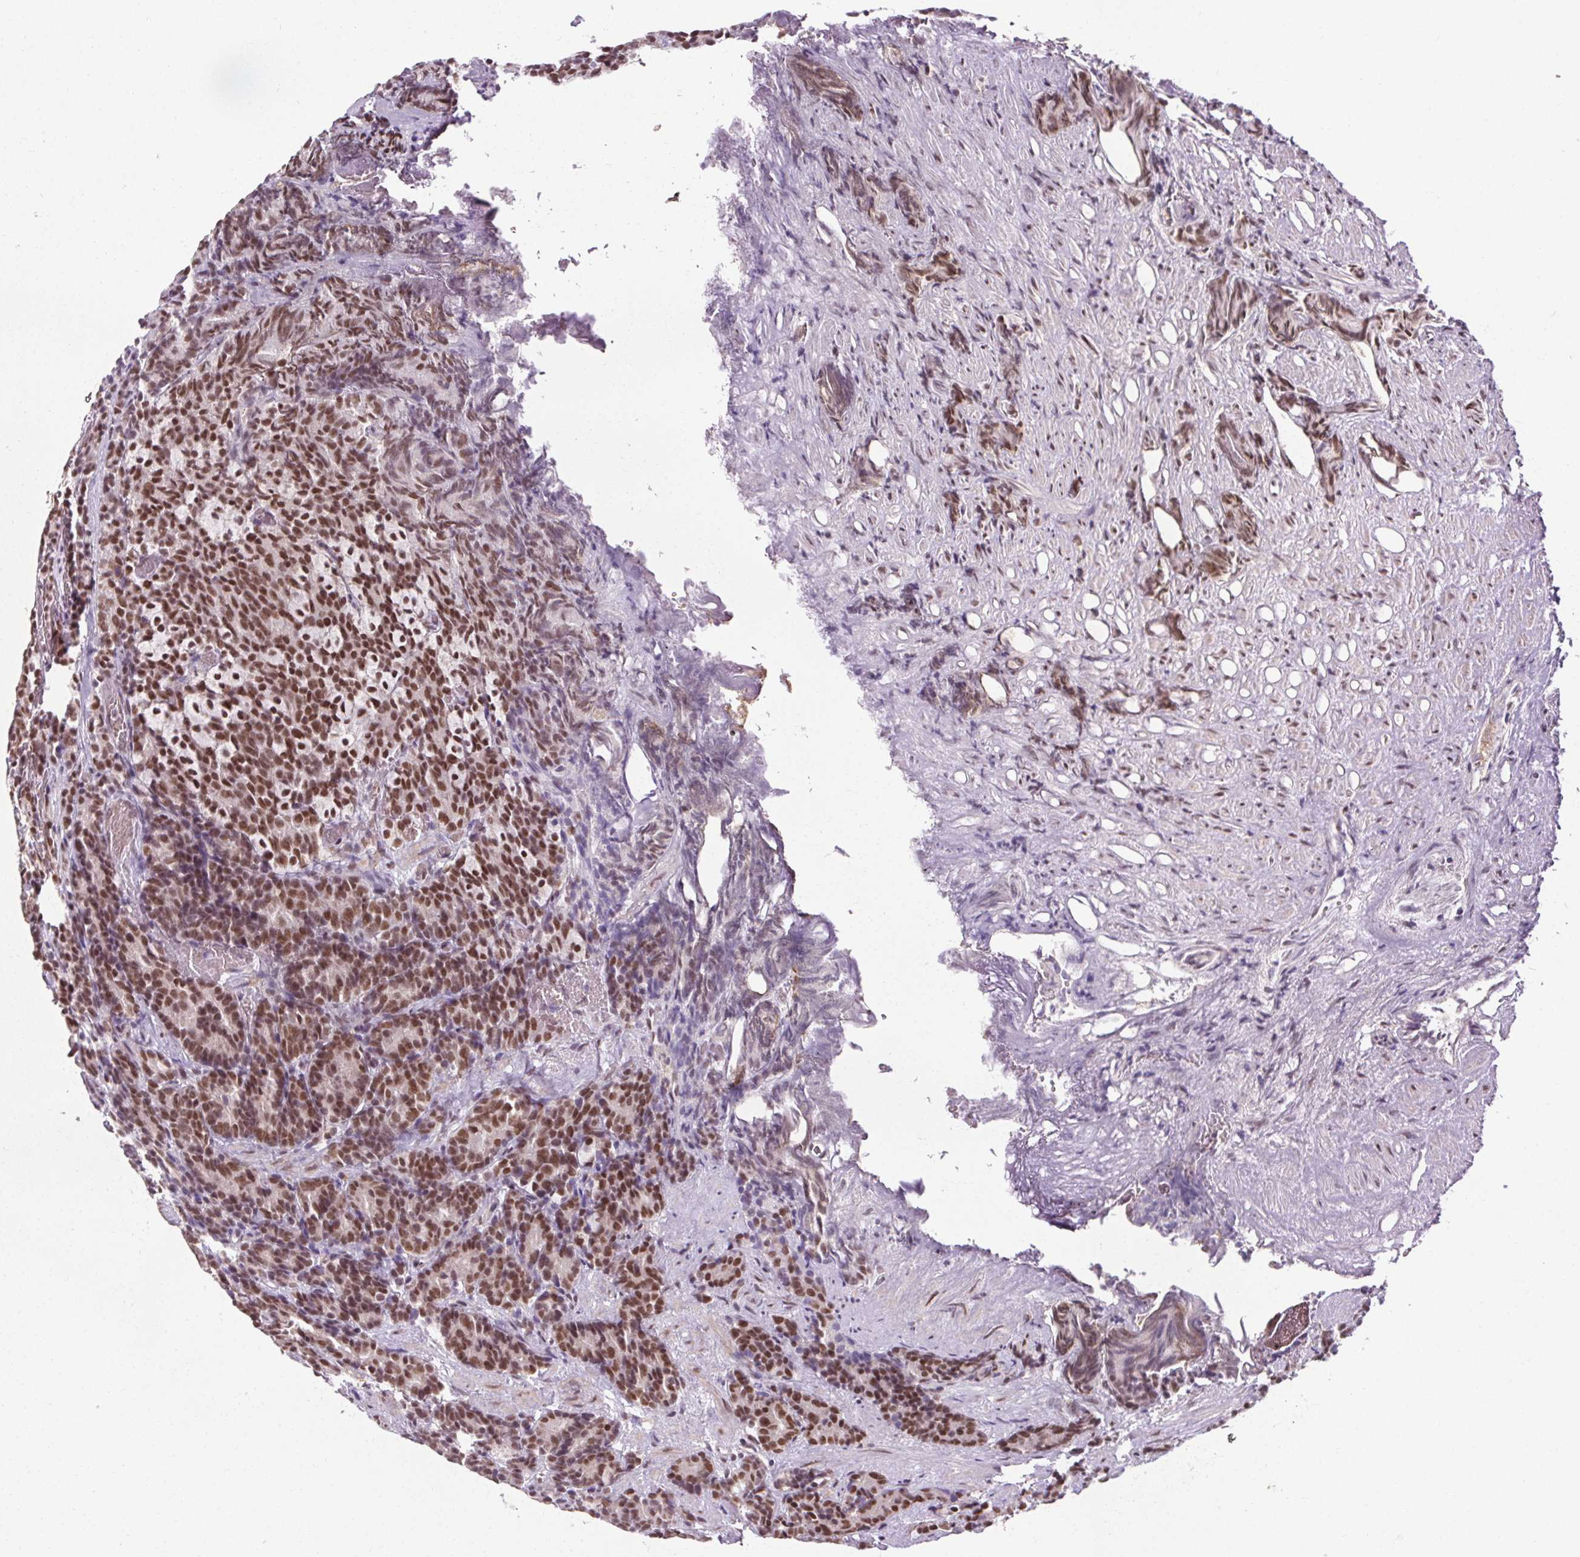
{"staining": {"intensity": "moderate", "quantity": ">75%", "location": "nuclear"}, "tissue": "prostate cancer", "cell_type": "Tumor cells", "image_type": "cancer", "snomed": [{"axis": "morphology", "description": "Adenocarcinoma, High grade"}, {"axis": "topography", "description": "Prostate"}], "caption": "Moderate nuclear staining is present in about >75% of tumor cells in high-grade adenocarcinoma (prostate).", "gene": "MED6", "patient": {"sex": "male", "age": 84}}